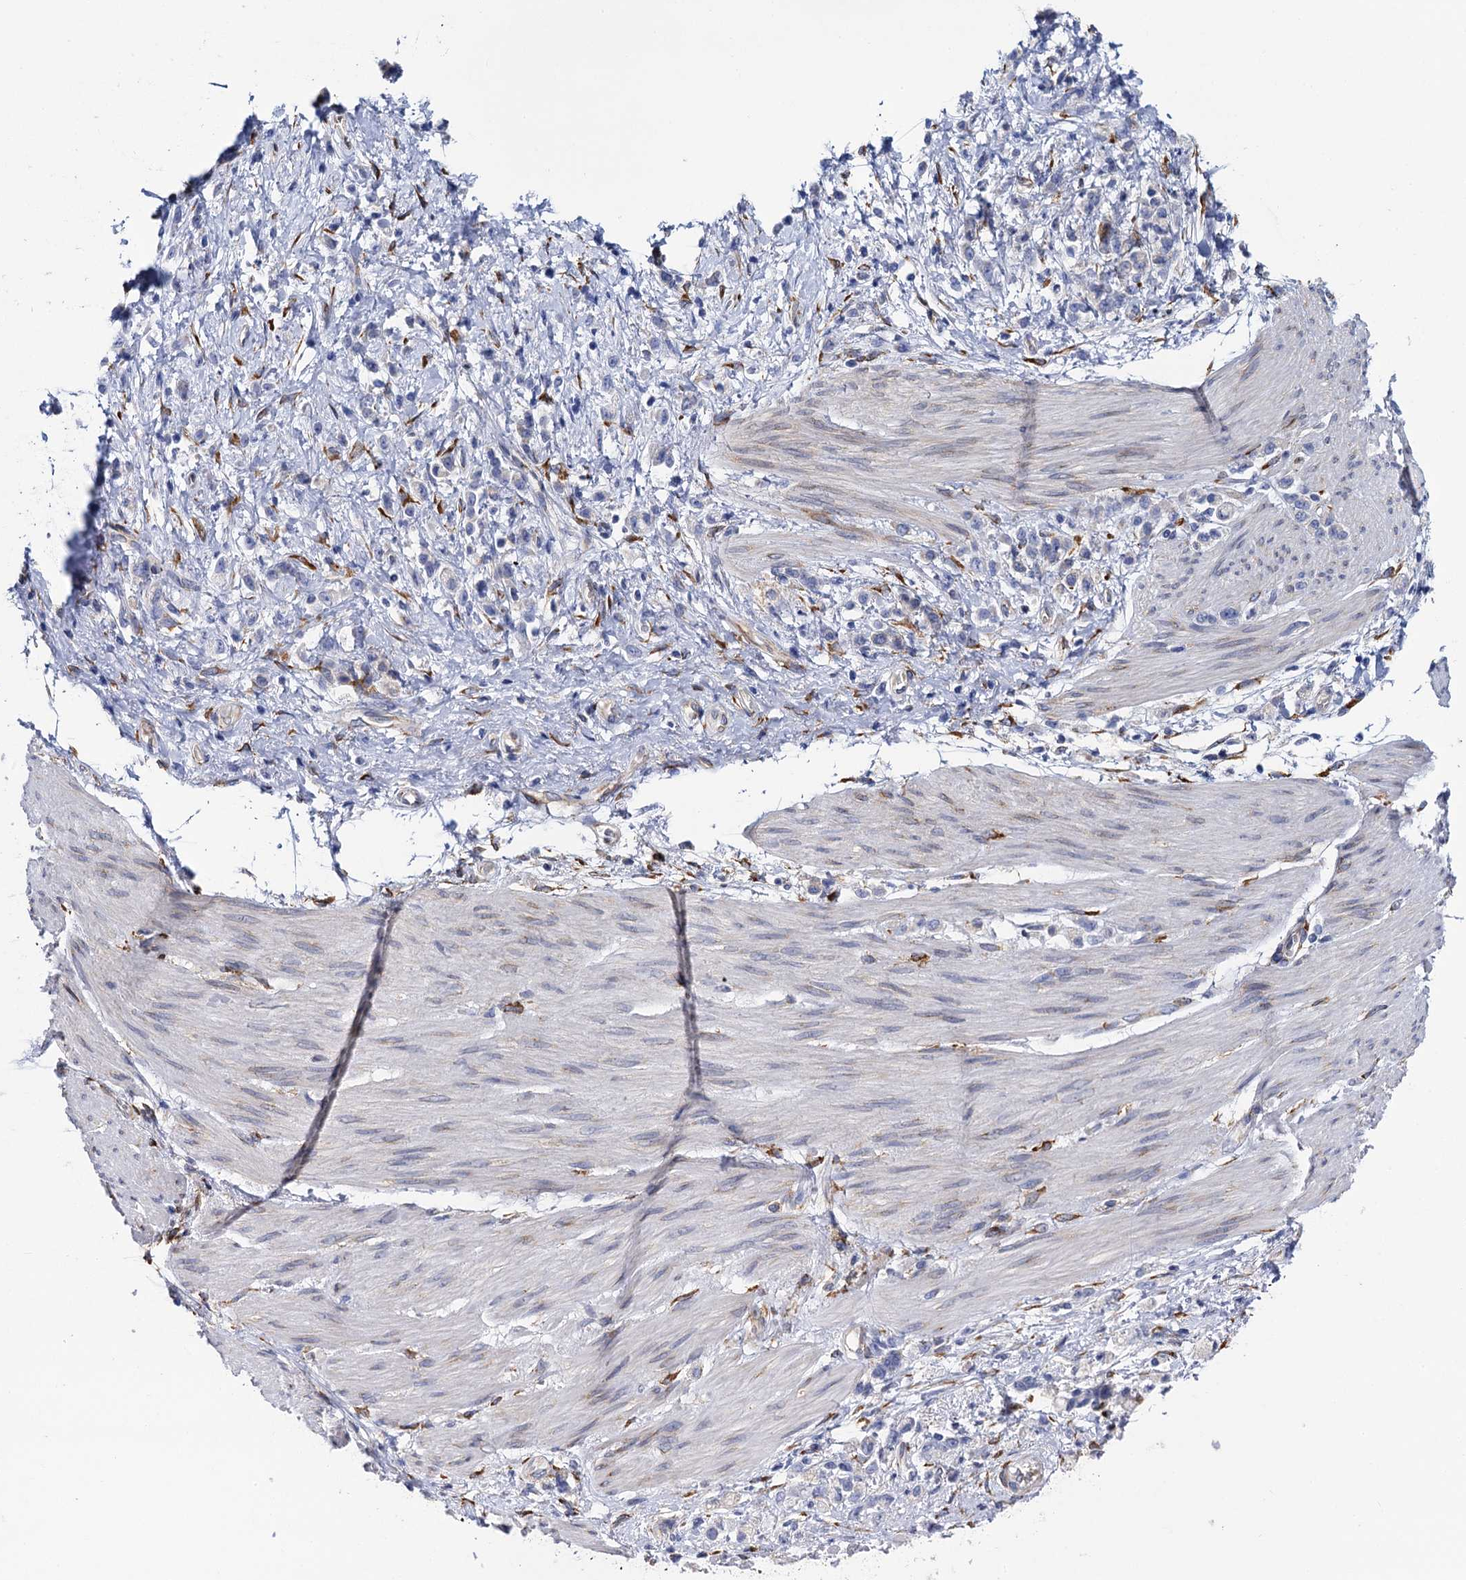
{"staining": {"intensity": "negative", "quantity": "none", "location": "none"}, "tissue": "stomach cancer", "cell_type": "Tumor cells", "image_type": "cancer", "snomed": [{"axis": "morphology", "description": "Adenocarcinoma, NOS"}, {"axis": "topography", "description": "Stomach"}], "caption": "Immunohistochemistry (IHC) of human stomach cancer reveals no staining in tumor cells.", "gene": "POGLUT3", "patient": {"sex": "female", "age": 60}}